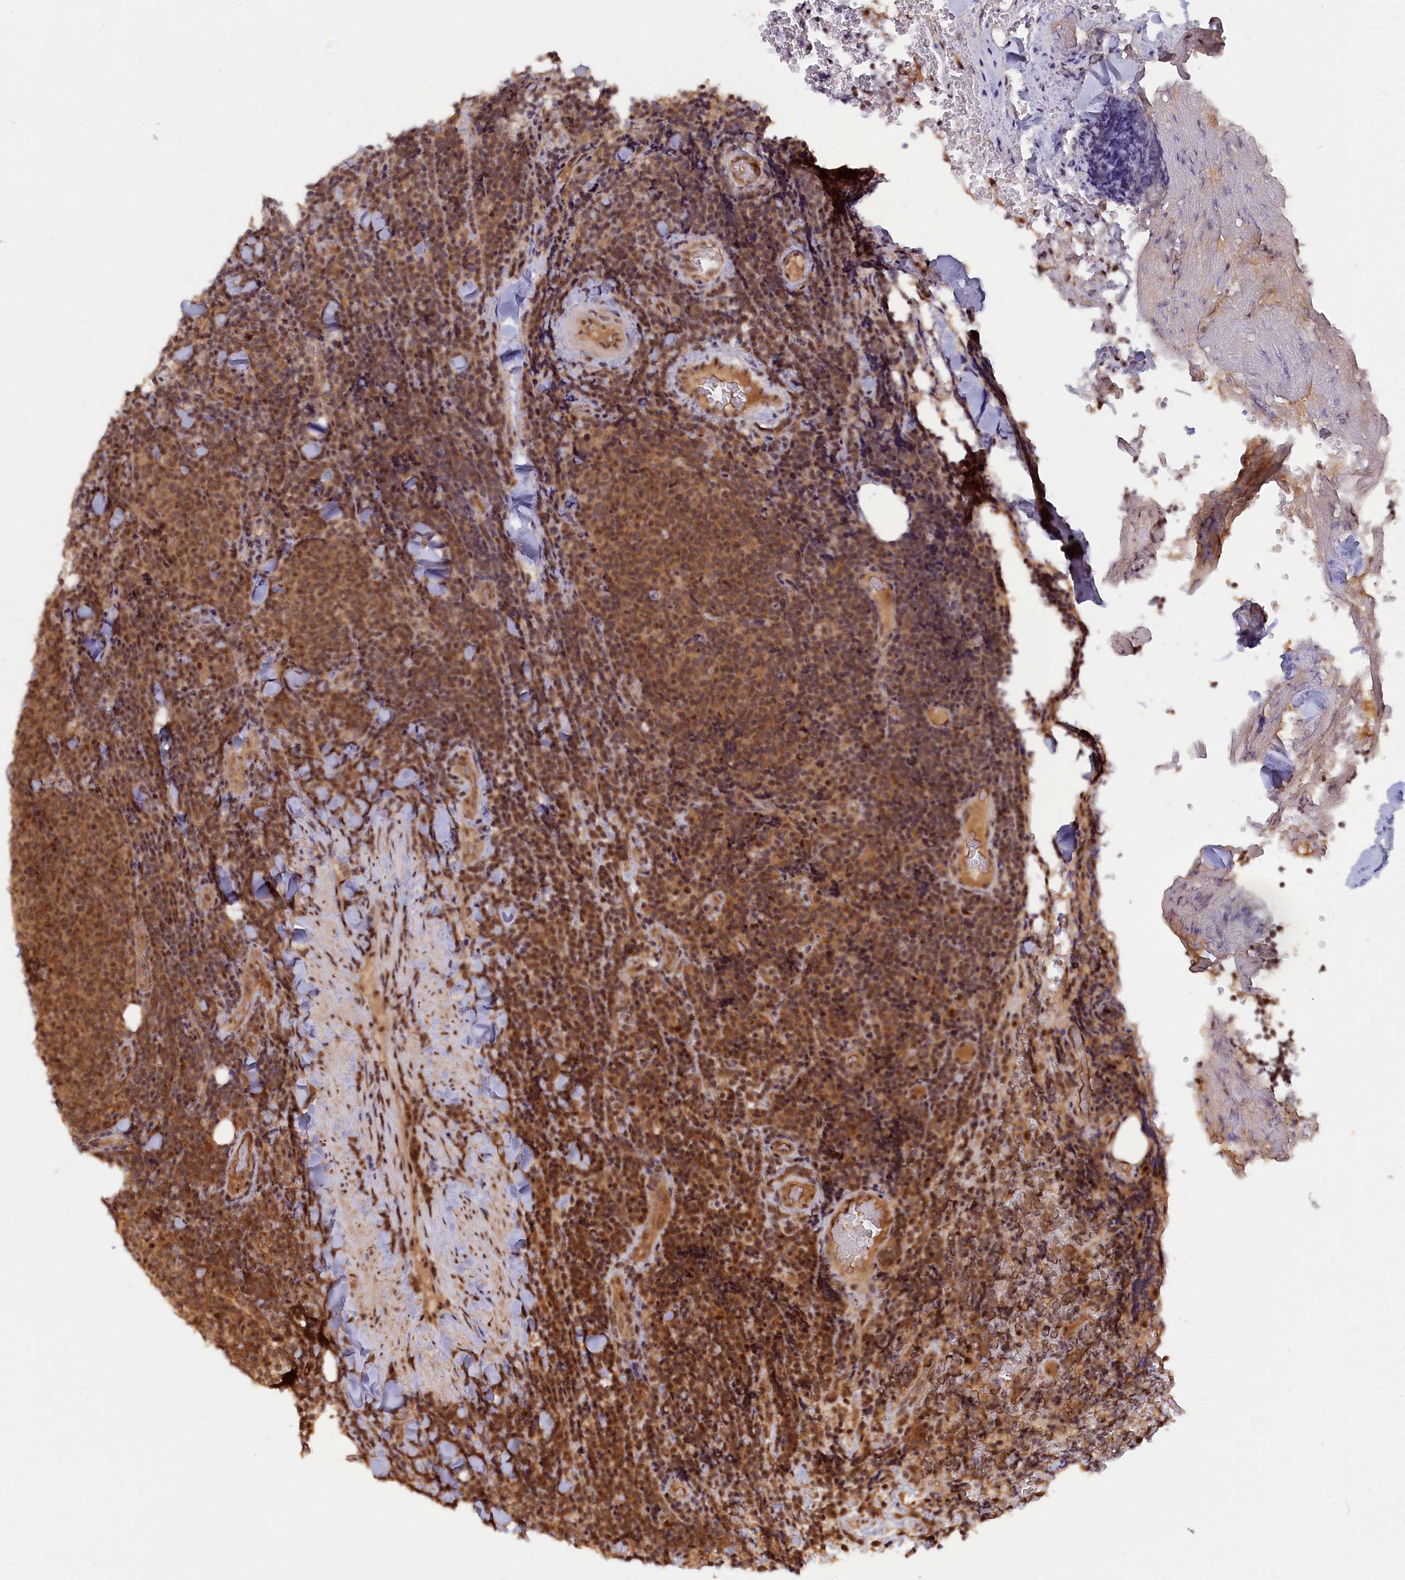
{"staining": {"intensity": "moderate", "quantity": ">75%", "location": "cytoplasmic/membranous,nuclear"}, "tissue": "lymphoma", "cell_type": "Tumor cells", "image_type": "cancer", "snomed": [{"axis": "morphology", "description": "Malignant lymphoma, non-Hodgkin's type, Low grade"}, {"axis": "topography", "description": "Lymph node"}], "caption": "IHC image of lymphoma stained for a protein (brown), which exhibits medium levels of moderate cytoplasmic/membranous and nuclear staining in approximately >75% of tumor cells.", "gene": "TAB1", "patient": {"sex": "male", "age": 66}}